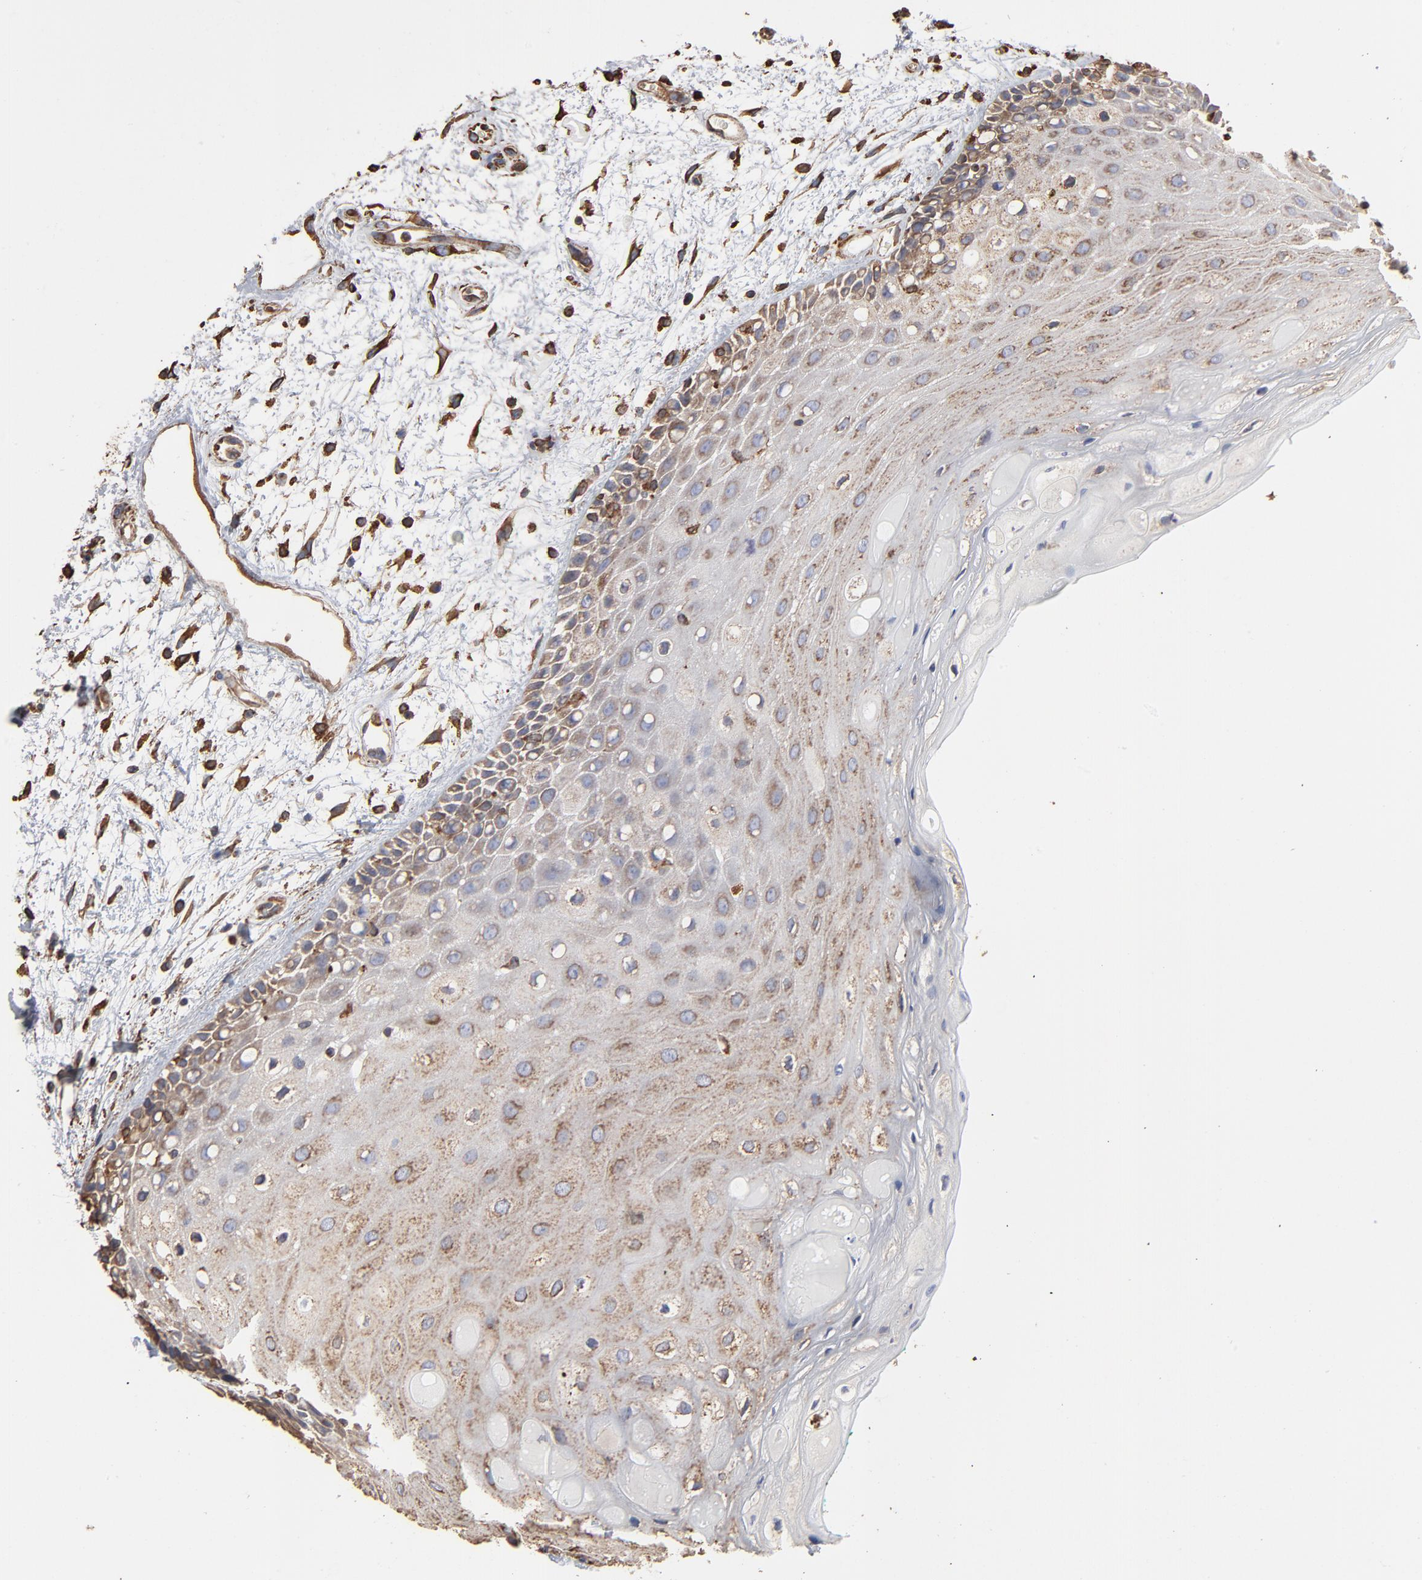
{"staining": {"intensity": "negative", "quantity": "none", "location": "none"}, "tissue": "oral mucosa", "cell_type": "Squamous epithelial cells", "image_type": "normal", "snomed": [{"axis": "morphology", "description": "Normal tissue, NOS"}, {"axis": "morphology", "description": "Squamous cell carcinoma, NOS"}, {"axis": "topography", "description": "Skeletal muscle"}, {"axis": "topography", "description": "Oral tissue"}, {"axis": "topography", "description": "Head-Neck"}], "caption": "Immunohistochemical staining of benign human oral mucosa displays no significant staining in squamous epithelial cells. The staining is performed using DAB brown chromogen with nuclei counter-stained in using hematoxylin.", "gene": "PDIA3", "patient": {"sex": "female", "age": 84}}